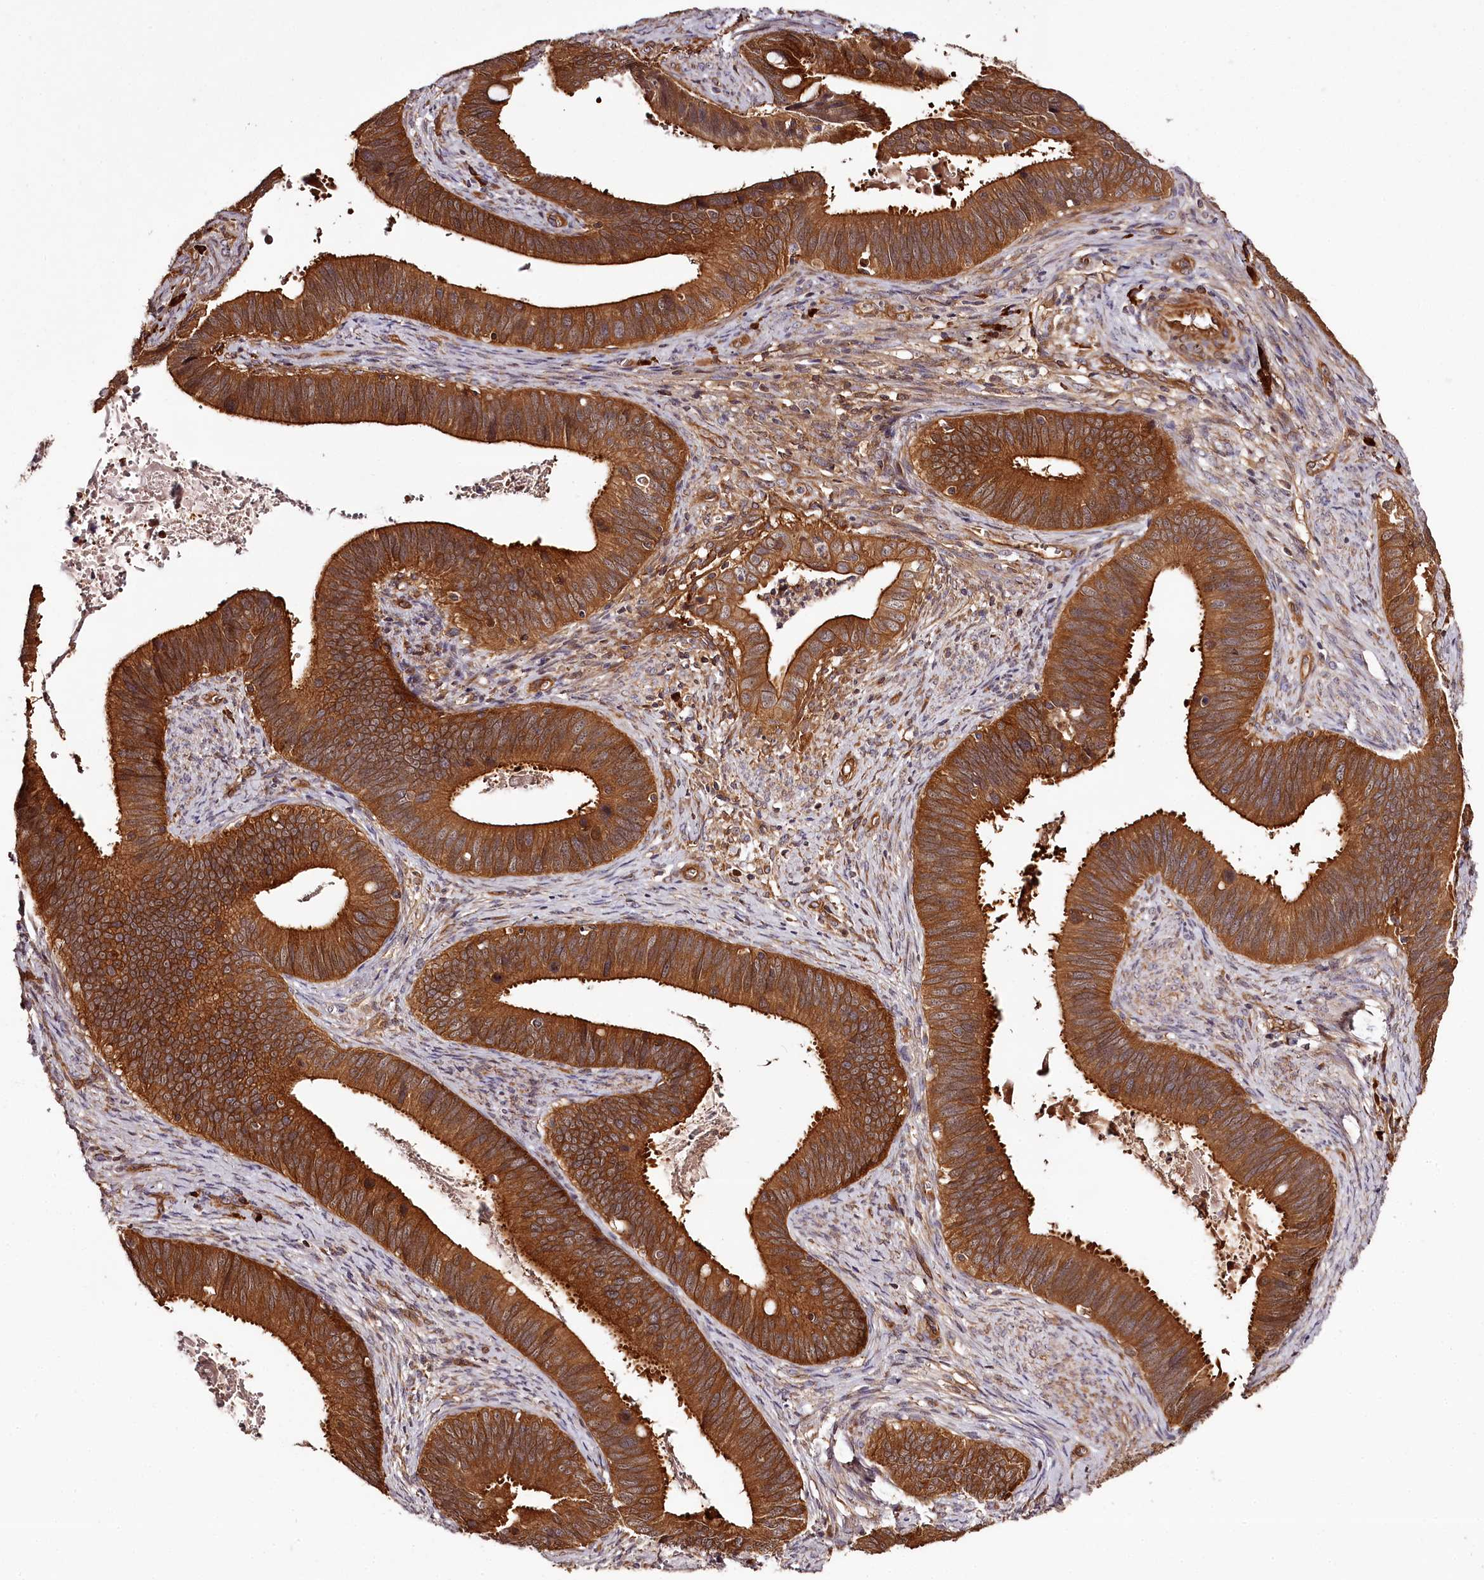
{"staining": {"intensity": "strong", "quantity": ">75%", "location": "cytoplasmic/membranous"}, "tissue": "cervical cancer", "cell_type": "Tumor cells", "image_type": "cancer", "snomed": [{"axis": "morphology", "description": "Adenocarcinoma, NOS"}, {"axis": "topography", "description": "Cervix"}], "caption": "Approximately >75% of tumor cells in cervical adenocarcinoma reveal strong cytoplasmic/membranous protein expression as visualized by brown immunohistochemical staining.", "gene": "TARS1", "patient": {"sex": "female", "age": 42}}